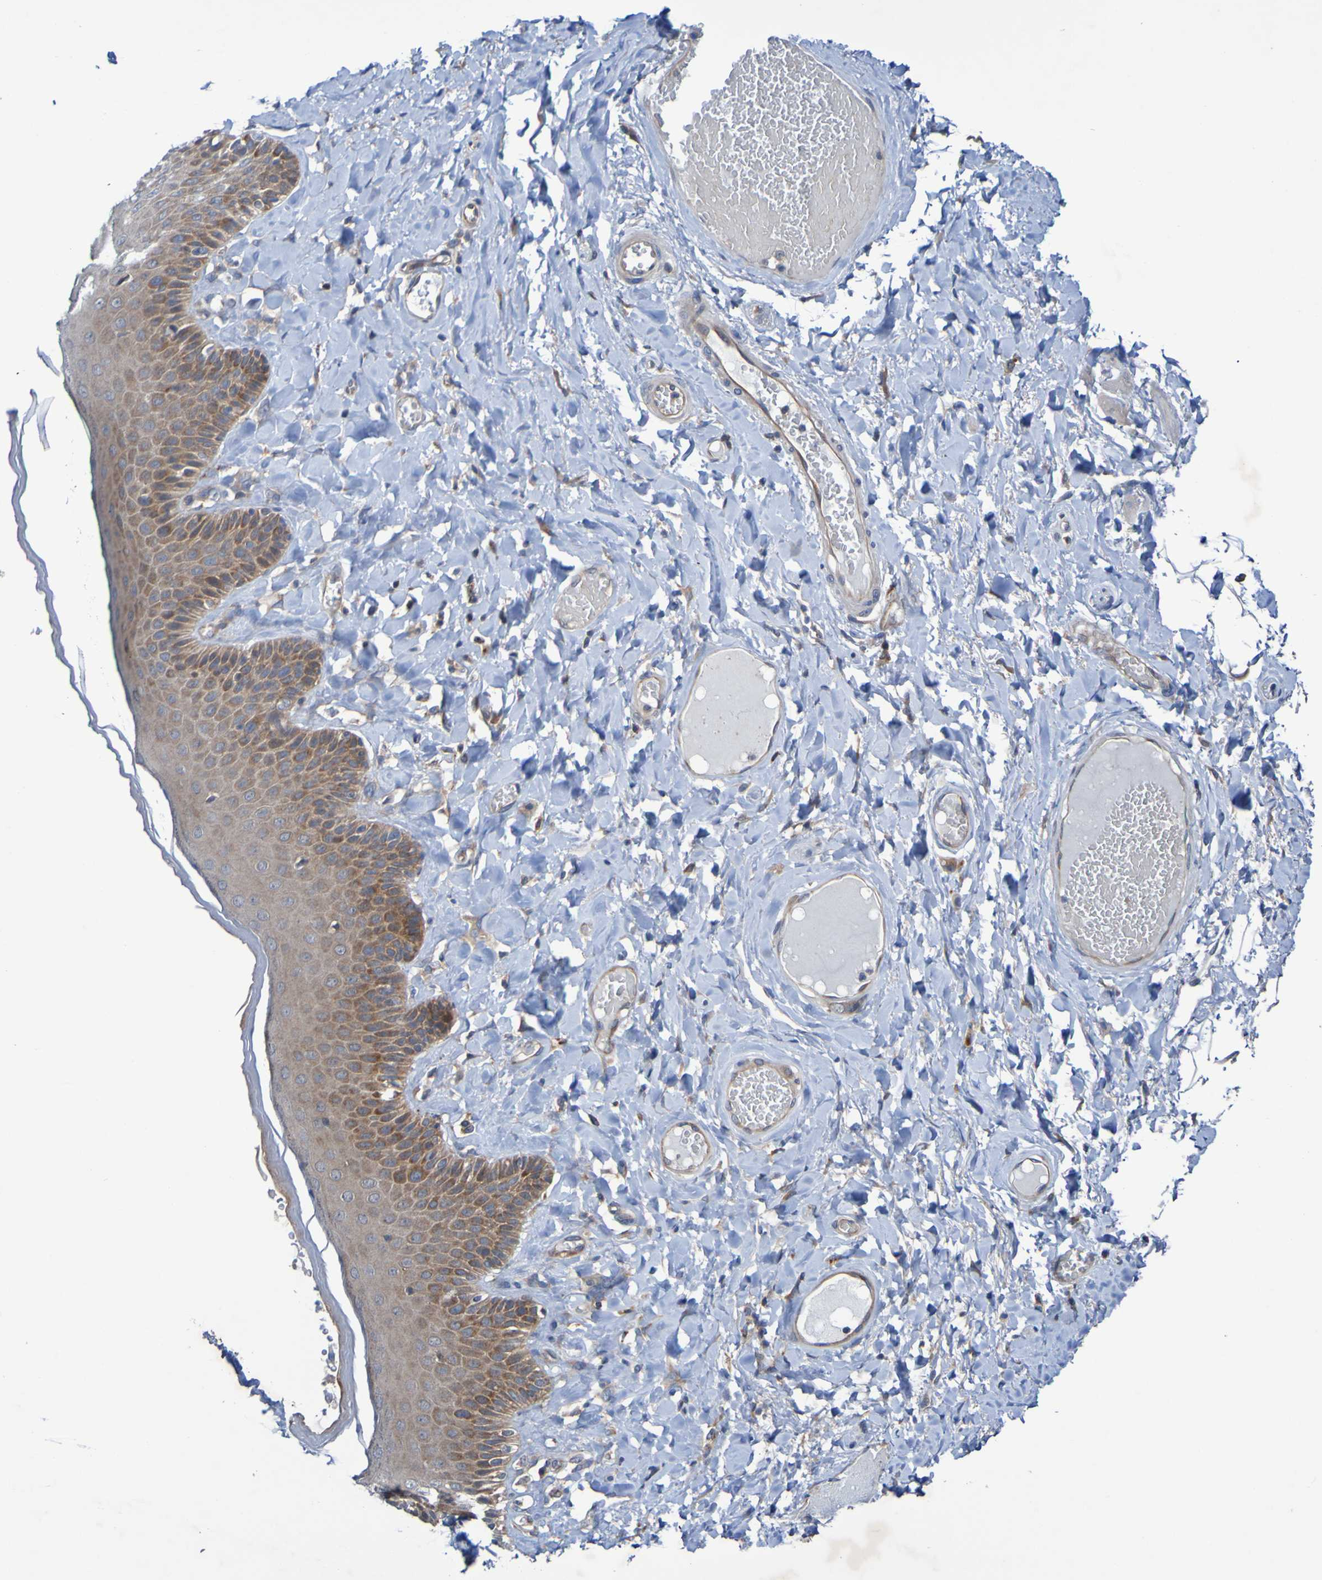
{"staining": {"intensity": "moderate", "quantity": ">75%", "location": "cytoplasmic/membranous"}, "tissue": "skin", "cell_type": "Epidermal cells", "image_type": "normal", "snomed": [{"axis": "morphology", "description": "Normal tissue, NOS"}, {"axis": "topography", "description": "Anal"}], "caption": "Brown immunohistochemical staining in benign skin displays moderate cytoplasmic/membranous expression in approximately >75% of epidermal cells.", "gene": "SDK1", "patient": {"sex": "male", "age": 69}}